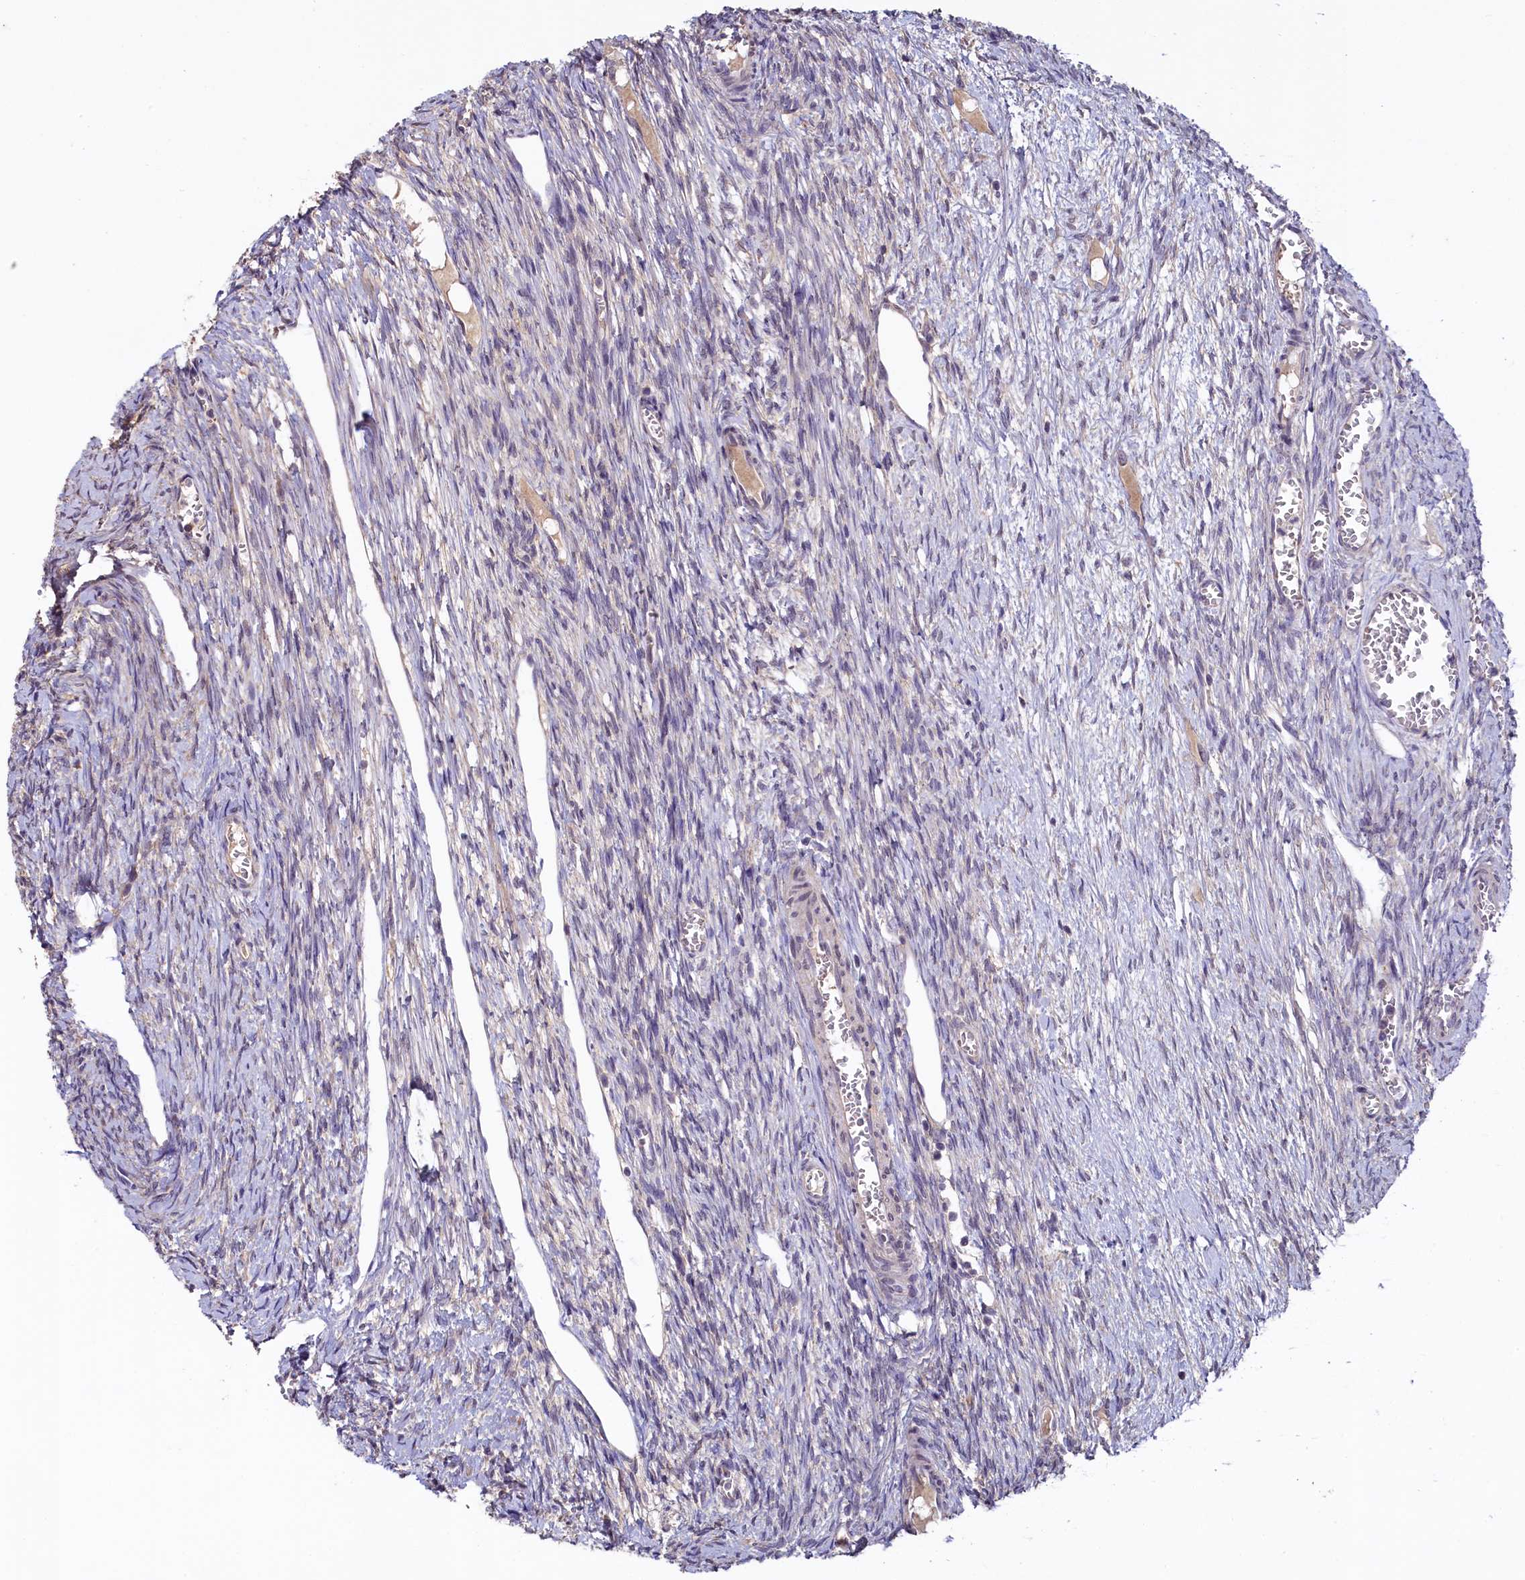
{"staining": {"intensity": "negative", "quantity": "none", "location": "none"}, "tissue": "ovary", "cell_type": "Follicle cells", "image_type": "normal", "snomed": [{"axis": "morphology", "description": "Normal tissue, NOS"}, {"axis": "topography", "description": "Ovary"}], "caption": "The image displays no significant positivity in follicle cells of ovary.", "gene": "SLC39A6", "patient": {"sex": "female", "age": 44}}